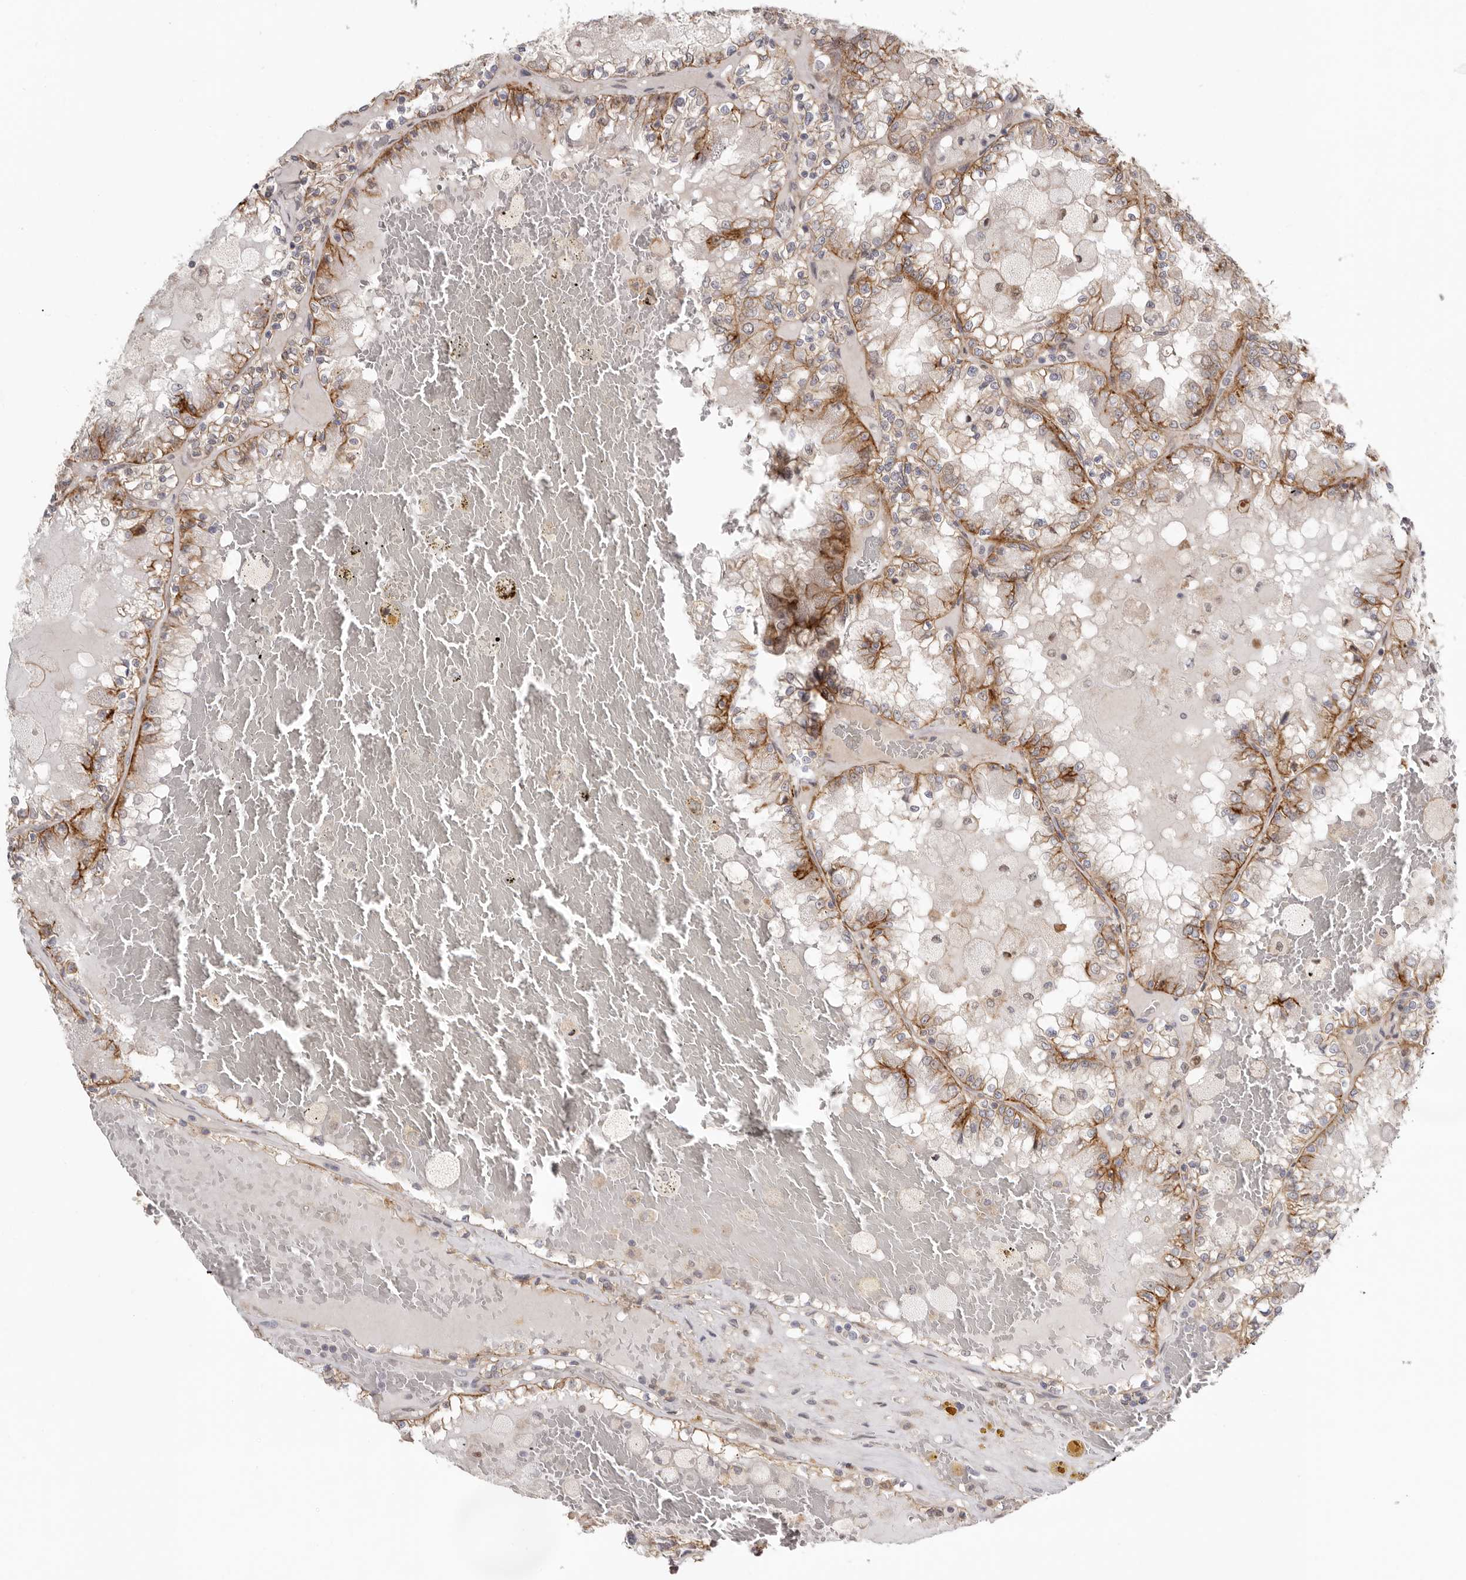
{"staining": {"intensity": "moderate", "quantity": "25%-75%", "location": "cytoplasmic/membranous"}, "tissue": "renal cancer", "cell_type": "Tumor cells", "image_type": "cancer", "snomed": [{"axis": "morphology", "description": "Adenocarcinoma, NOS"}, {"axis": "topography", "description": "Kidney"}], "caption": "Adenocarcinoma (renal) stained with a brown dye exhibits moderate cytoplasmic/membranous positive staining in about 25%-75% of tumor cells.", "gene": "MSRB2", "patient": {"sex": "female", "age": 56}}